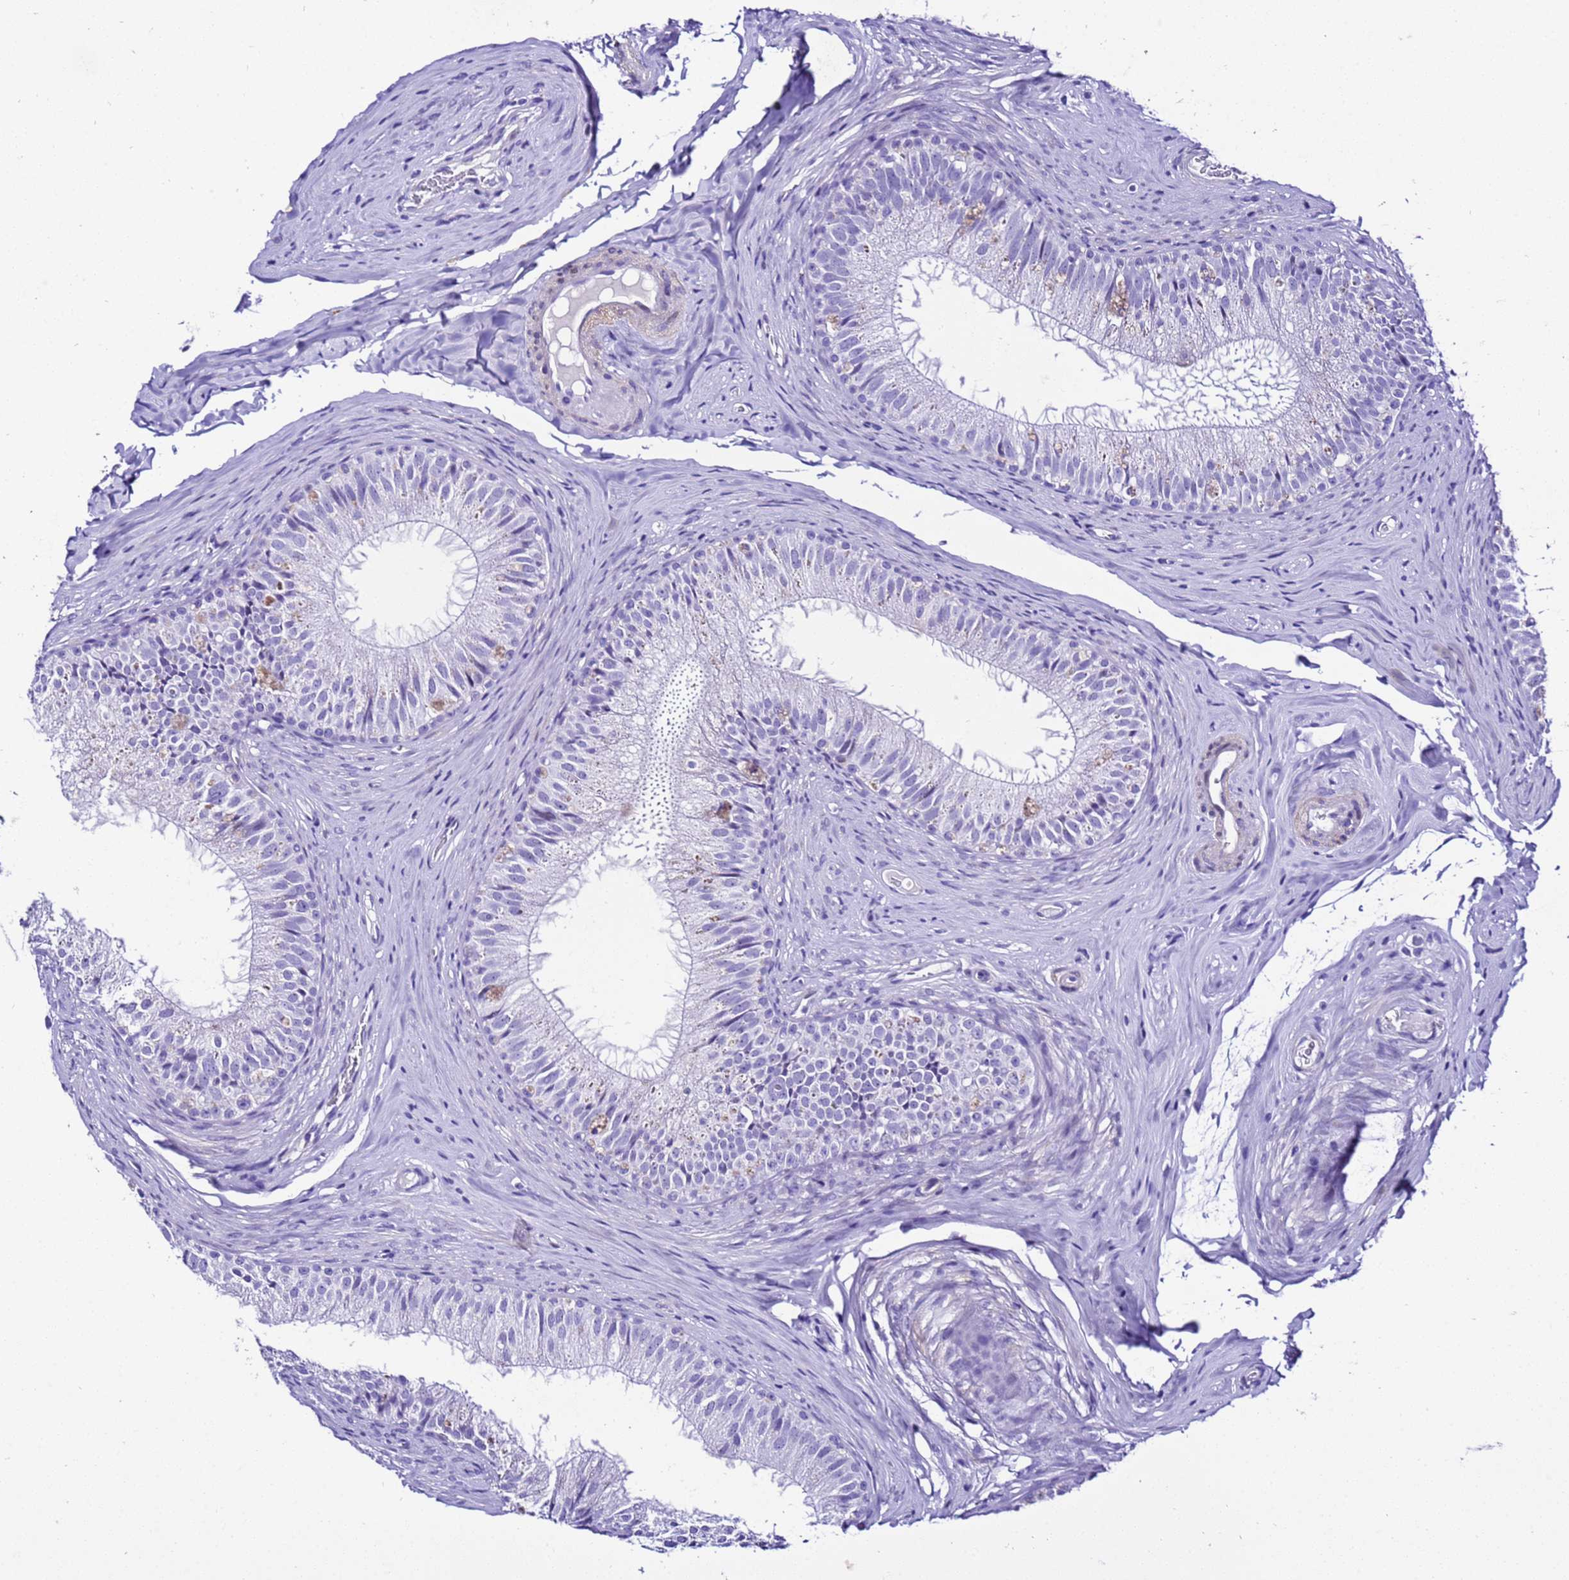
{"staining": {"intensity": "negative", "quantity": "none", "location": "none"}, "tissue": "epididymis", "cell_type": "Glandular cells", "image_type": "normal", "snomed": [{"axis": "morphology", "description": "Normal tissue, NOS"}, {"axis": "topography", "description": "Epididymis"}], "caption": "IHC photomicrograph of unremarkable epididymis: epididymis stained with DAB (3,3'-diaminobenzidine) demonstrates no significant protein expression in glandular cells.", "gene": "ZNF417", "patient": {"sex": "male", "age": 34}}